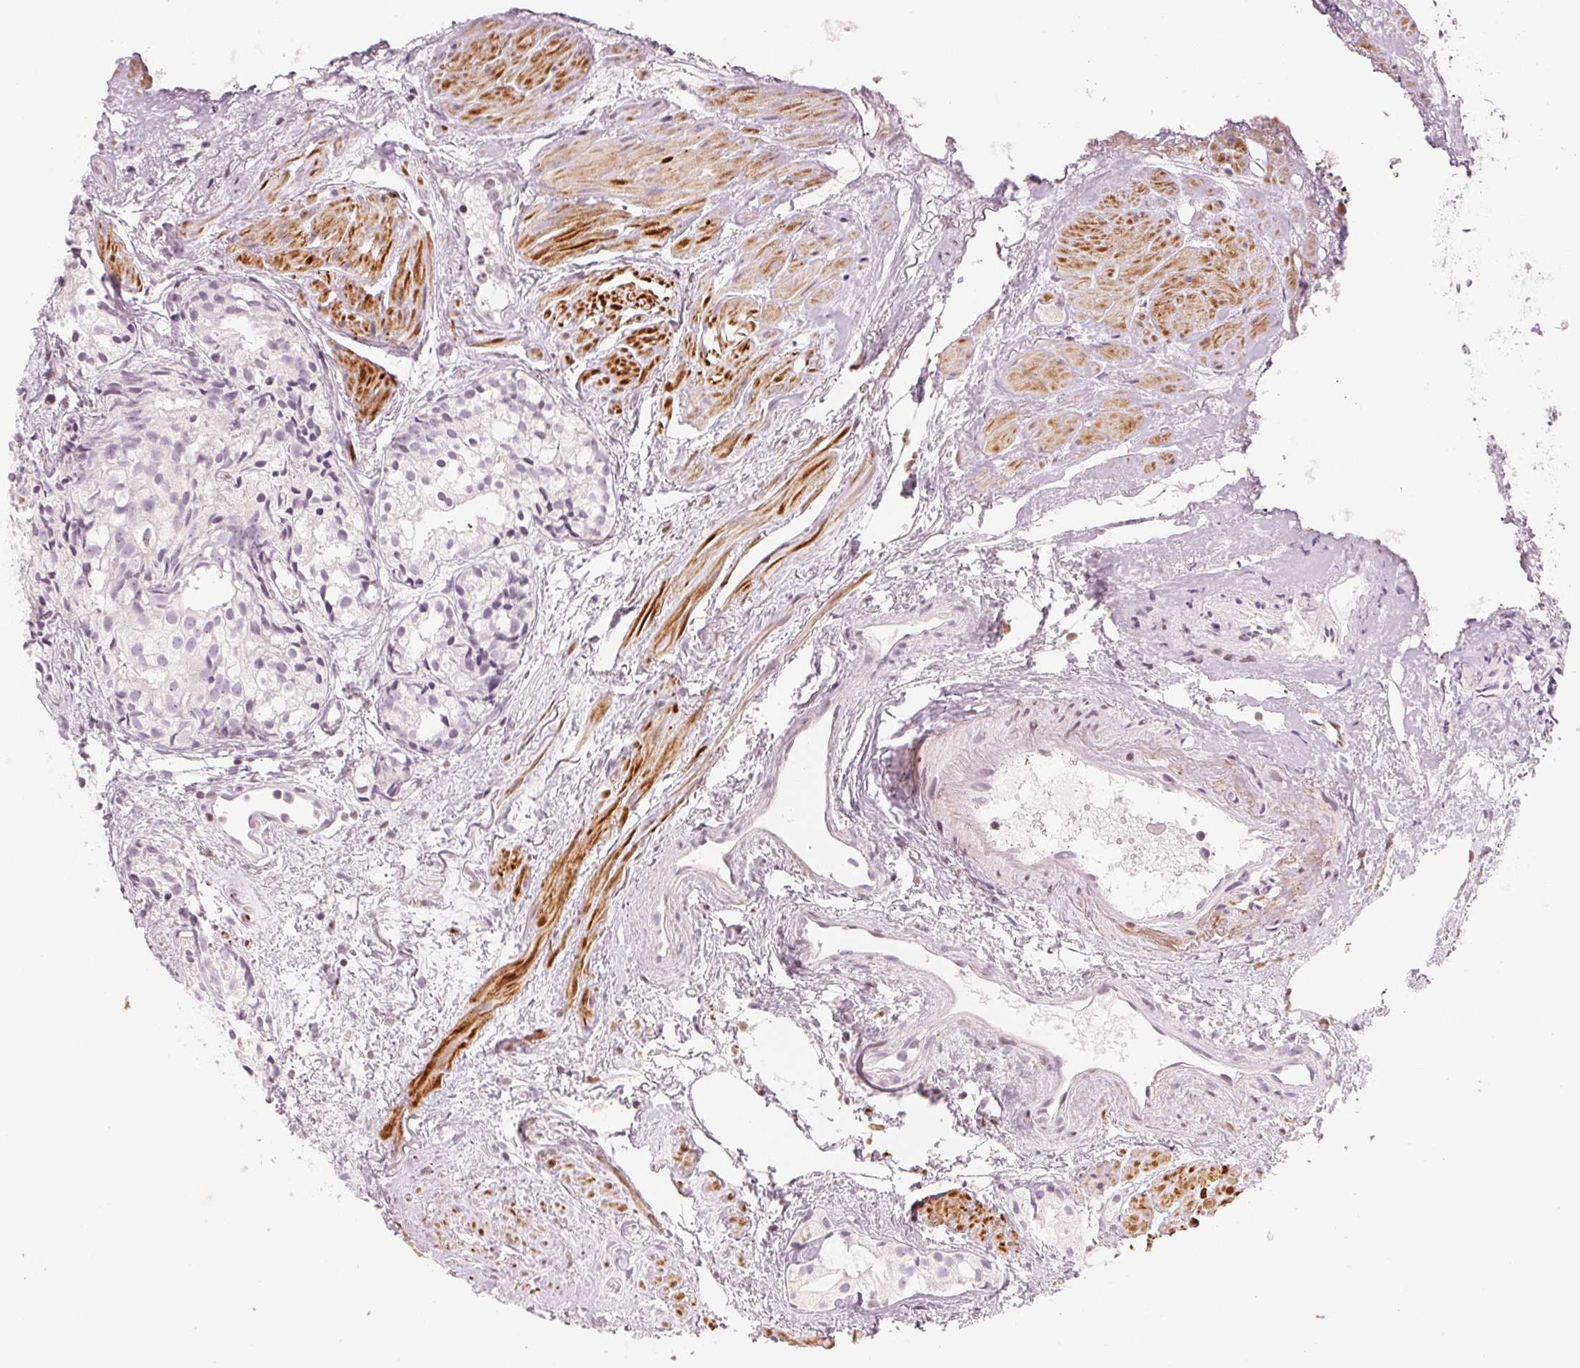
{"staining": {"intensity": "negative", "quantity": "none", "location": "none"}, "tissue": "prostate cancer", "cell_type": "Tumor cells", "image_type": "cancer", "snomed": [{"axis": "morphology", "description": "Adenocarcinoma, High grade"}, {"axis": "topography", "description": "Prostate"}], "caption": "Tumor cells are negative for brown protein staining in prostate cancer (adenocarcinoma (high-grade)). (Brightfield microscopy of DAB immunohistochemistry at high magnification).", "gene": "SLC17A4", "patient": {"sex": "male", "age": 85}}